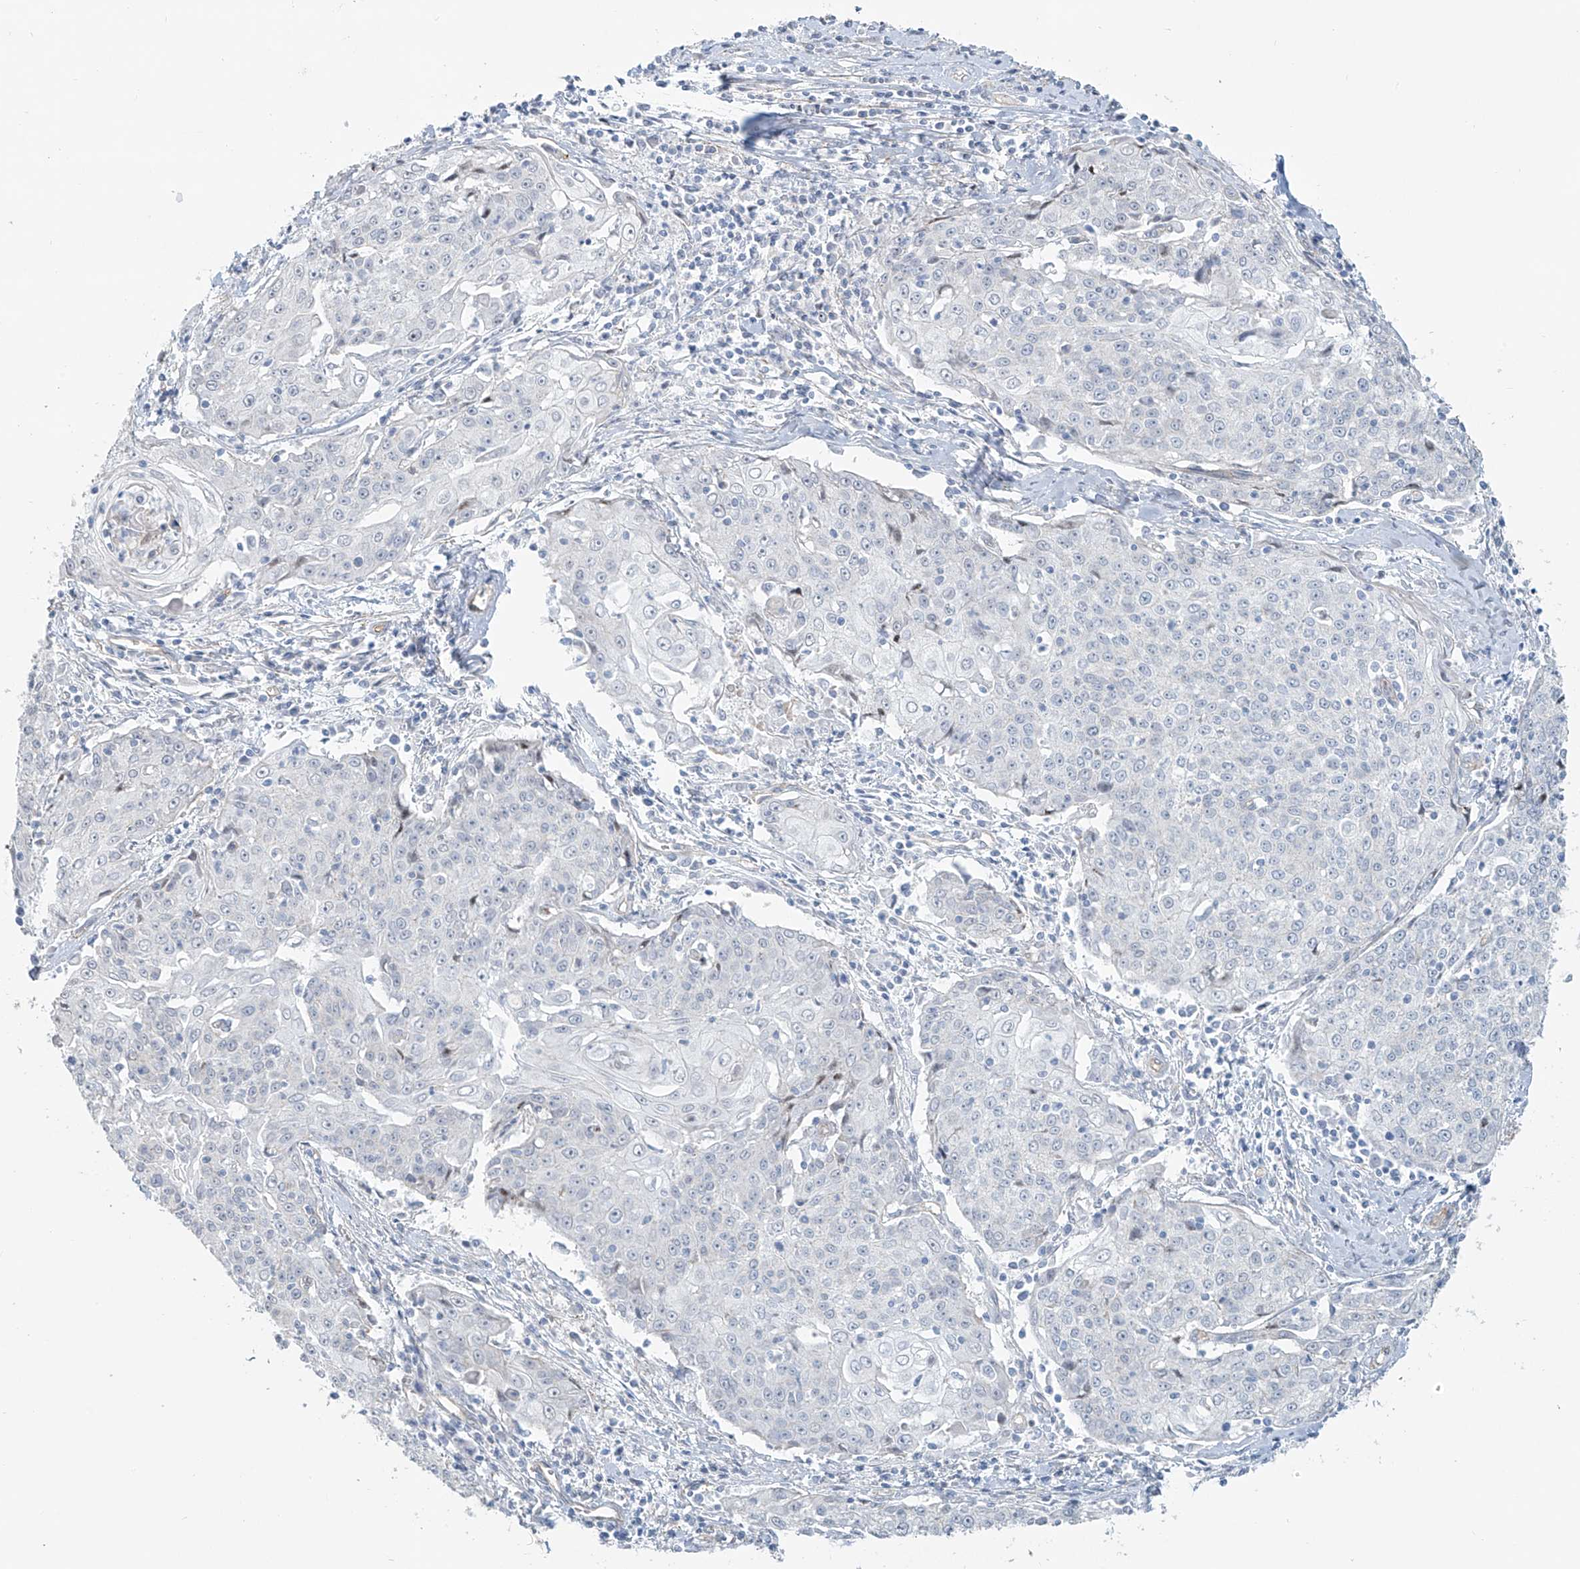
{"staining": {"intensity": "negative", "quantity": "none", "location": "none"}, "tissue": "cervical cancer", "cell_type": "Tumor cells", "image_type": "cancer", "snomed": [{"axis": "morphology", "description": "Squamous cell carcinoma, NOS"}, {"axis": "topography", "description": "Cervix"}], "caption": "Immunohistochemistry (IHC) photomicrograph of neoplastic tissue: human squamous cell carcinoma (cervical) stained with DAB reveals no significant protein staining in tumor cells.", "gene": "TUBE1", "patient": {"sex": "female", "age": 48}}